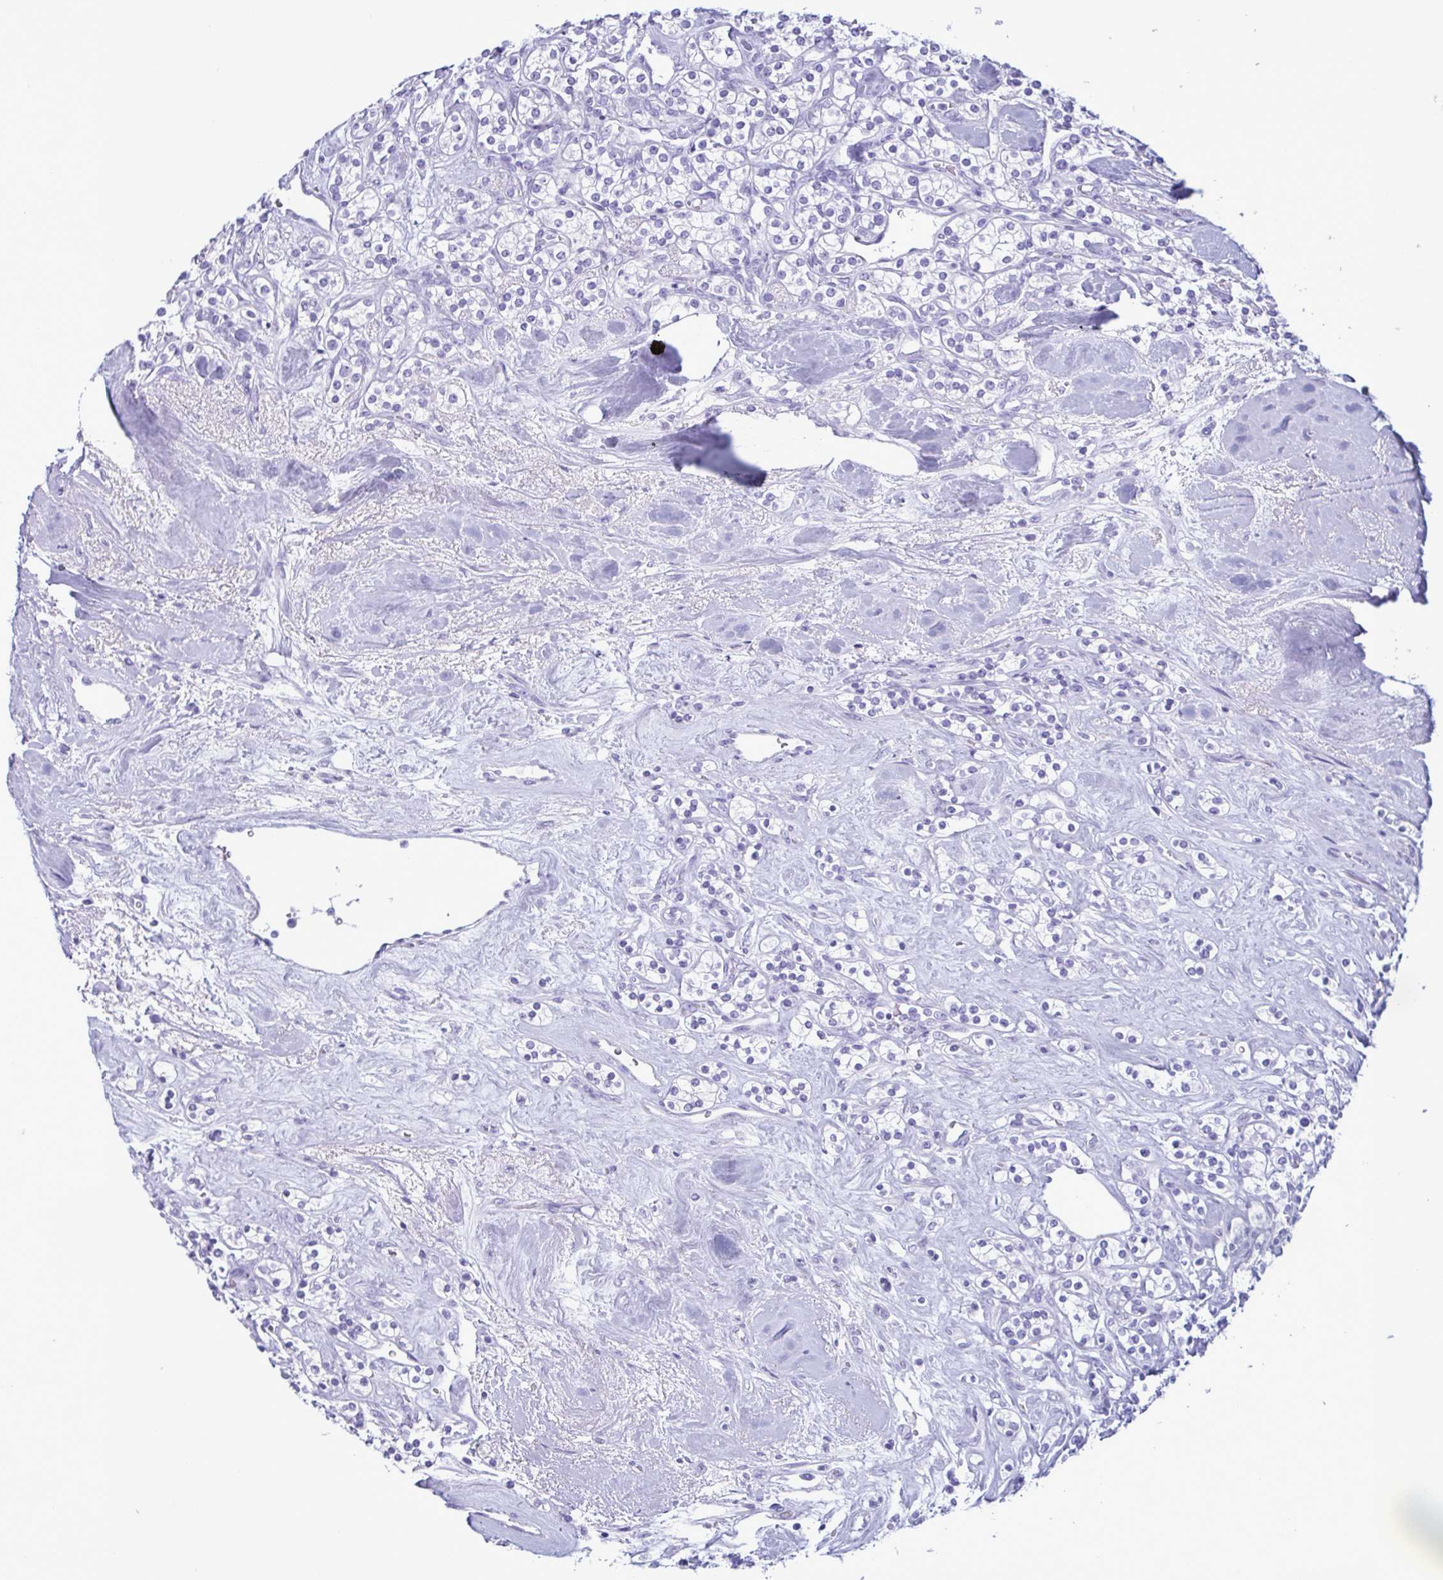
{"staining": {"intensity": "negative", "quantity": "none", "location": "none"}, "tissue": "renal cancer", "cell_type": "Tumor cells", "image_type": "cancer", "snomed": [{"axis": "morphology", "description": "Adenocarcinoma, NOS"}, {"axis": "topography", "description": "Kidney"}], "caption": "Tumor cells show no significant protein positivity in renal cancer (adenocarcinoma). The staining is performed using DAB (3,3'-diaminobenzidine) brown chromogen with nuclei counter-stained in using hematoxylin.", "gene": "LTF", "patient": {"sex": "male", "age": 77}}